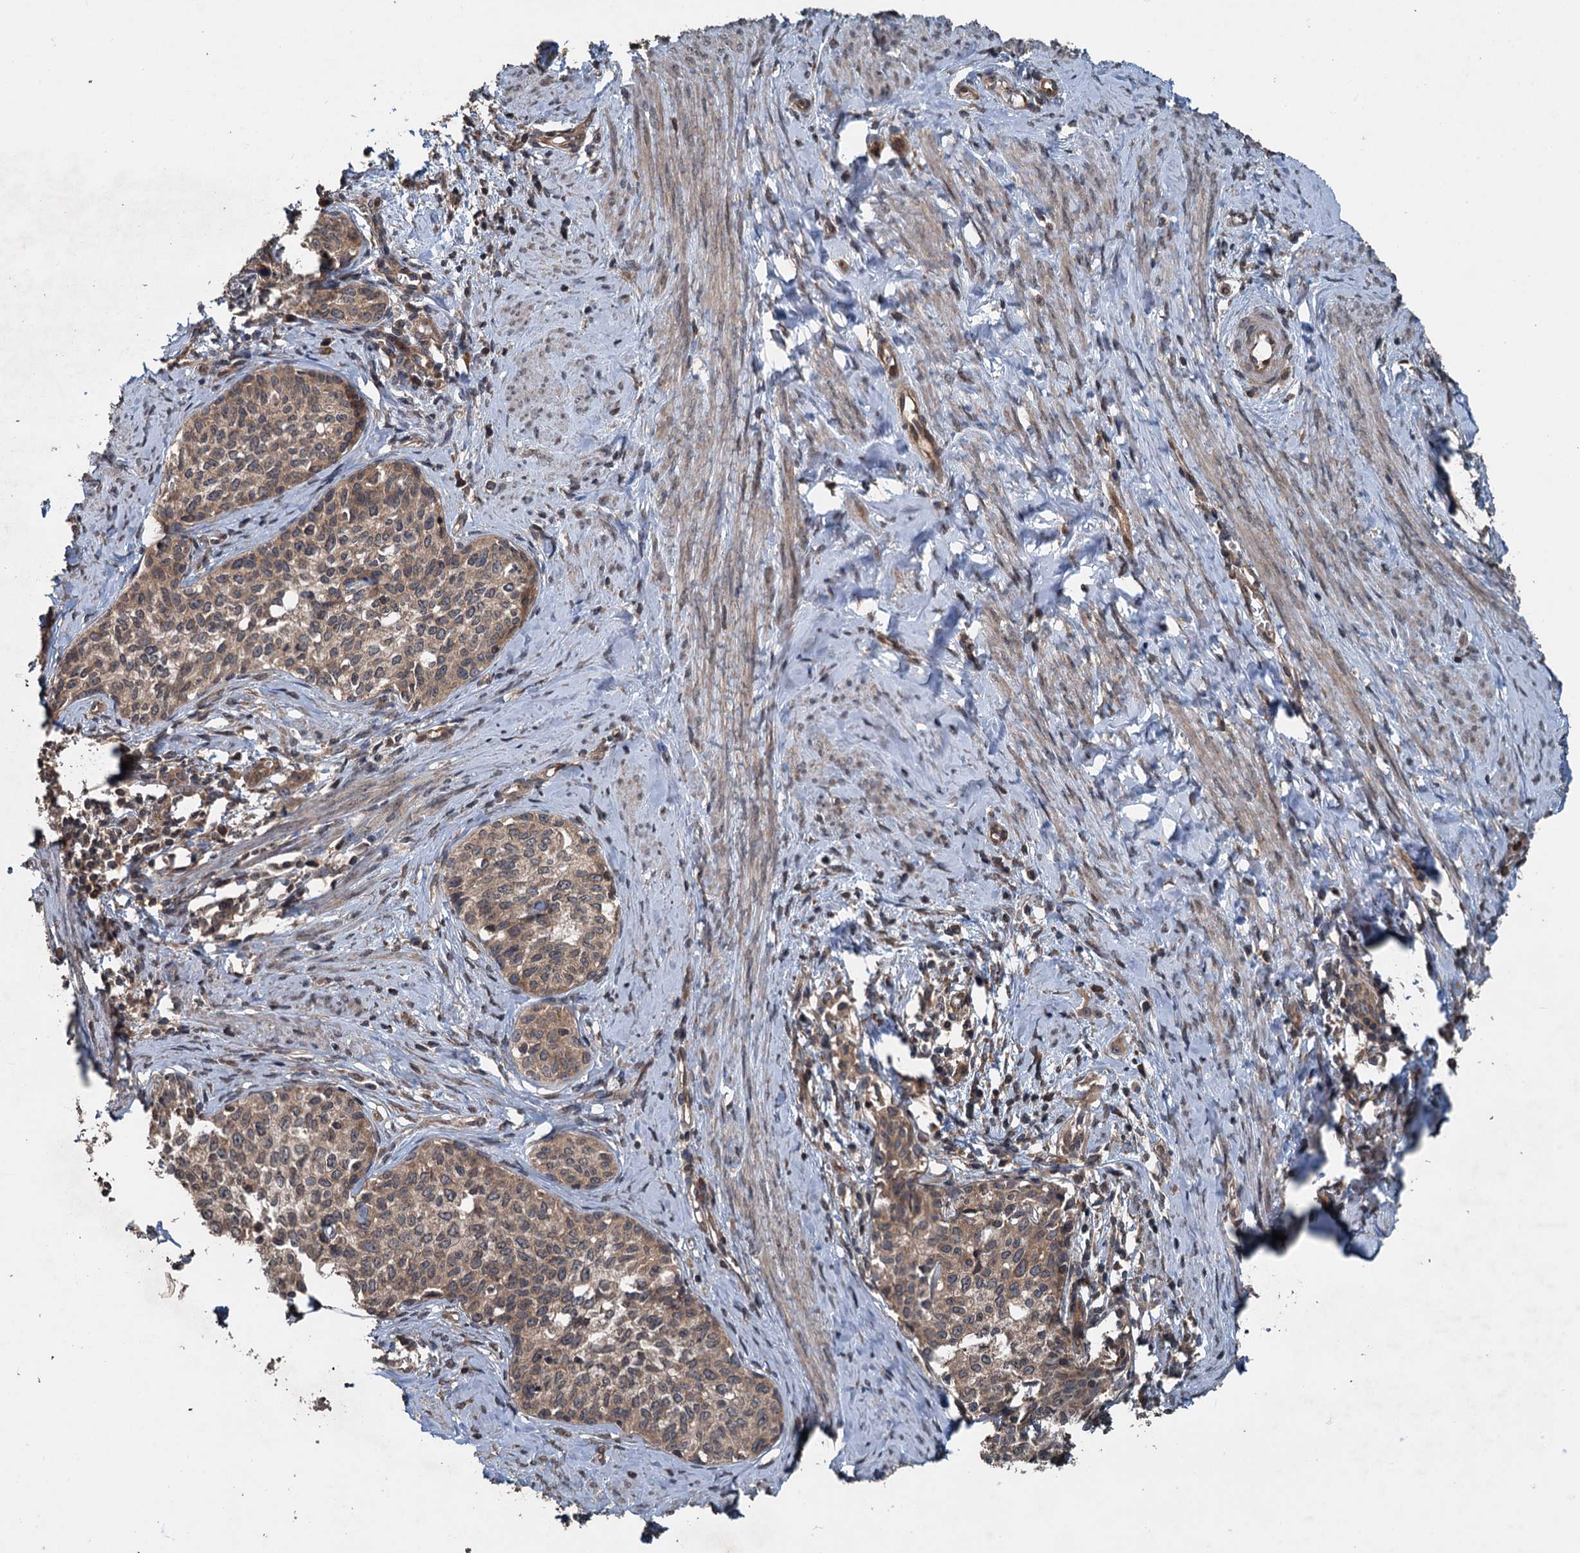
{"staining": {"intensity": "weak", "quantity": "25%-75%", "location": "cytoplasmic/membranous"}, "tissue": "cervical cancer", "cell_type": "Tumor cells", "image_type": "cancer", "snomed": [{"axis": "morphology", "description": "Squamous cell carcinoma, NOS"}, {"axis": "morphology", "description": "Adenocarcinoma, NOS"}, {"axis": "topography", "description": "Cervix"}], "caption": "IHC (DAB) staining of adenocarcinoma (cervical) reveals weak cytoplasmic/membranous protein staining in about 25%-75% of tumor cells.", "gene": "N4BP2L2", "patient": {"sex": "female", "age": 52}}